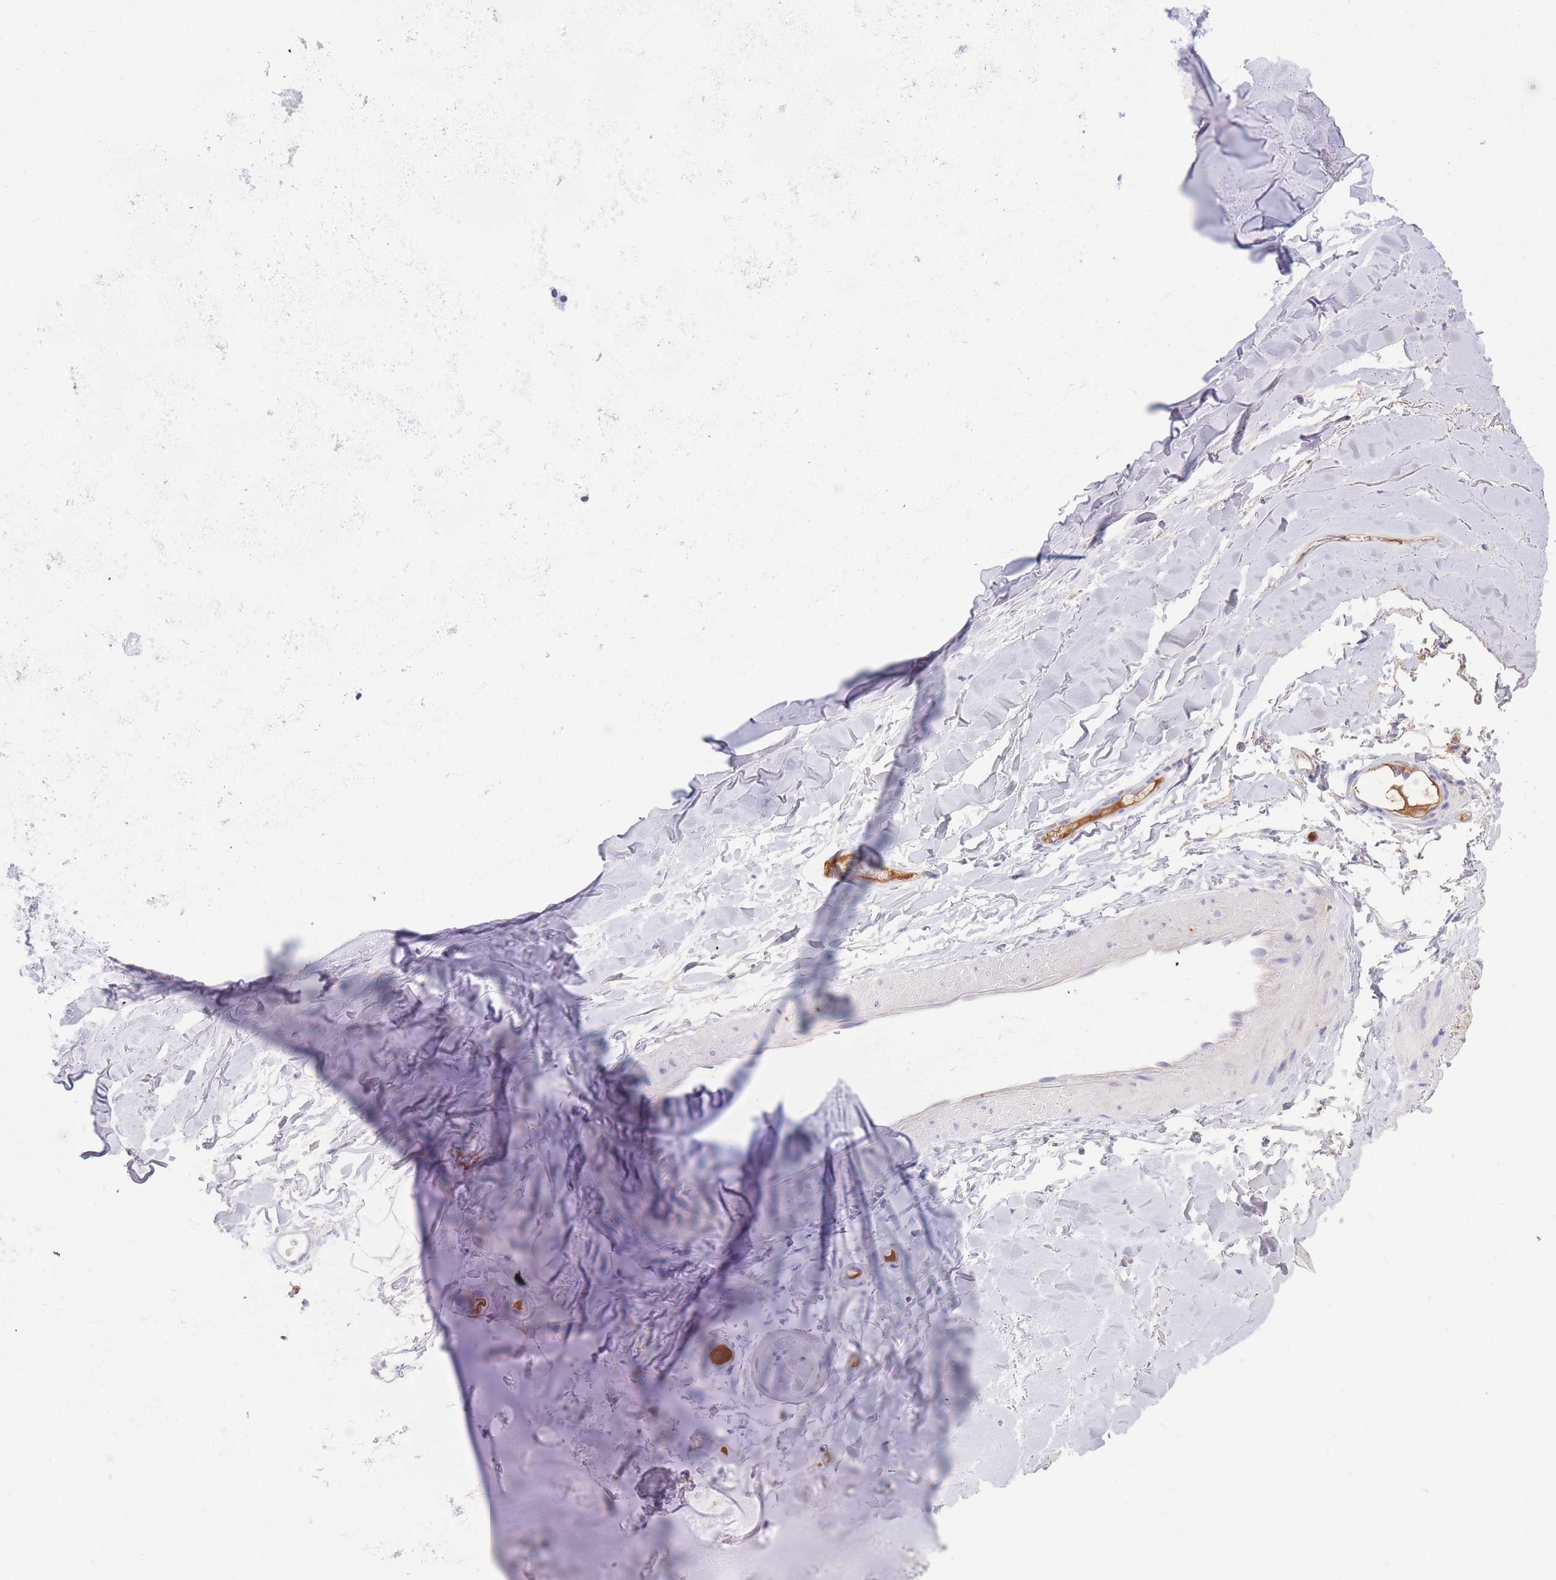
{"staining": {"intensity": "negative", "quantity": "none", "location": "none"}, "tissue": "adipose tissue", "cell_type": "Adipocytes", "image_type": "normal", "snomed": [{"axis": "morphology", "description": "Normal tissue, NOS"}, {"axis": "topography", "description": "Cartilage tissue"}], "caption": "Immunohistochemical staining of unremarkable adipose tissue reveals no significant expression in adipocytes. (DAB IHC visualized using brightfield microscopy, high magnification).", "gene": "HRG", "patient": {"sex": "male", "age": 80}}